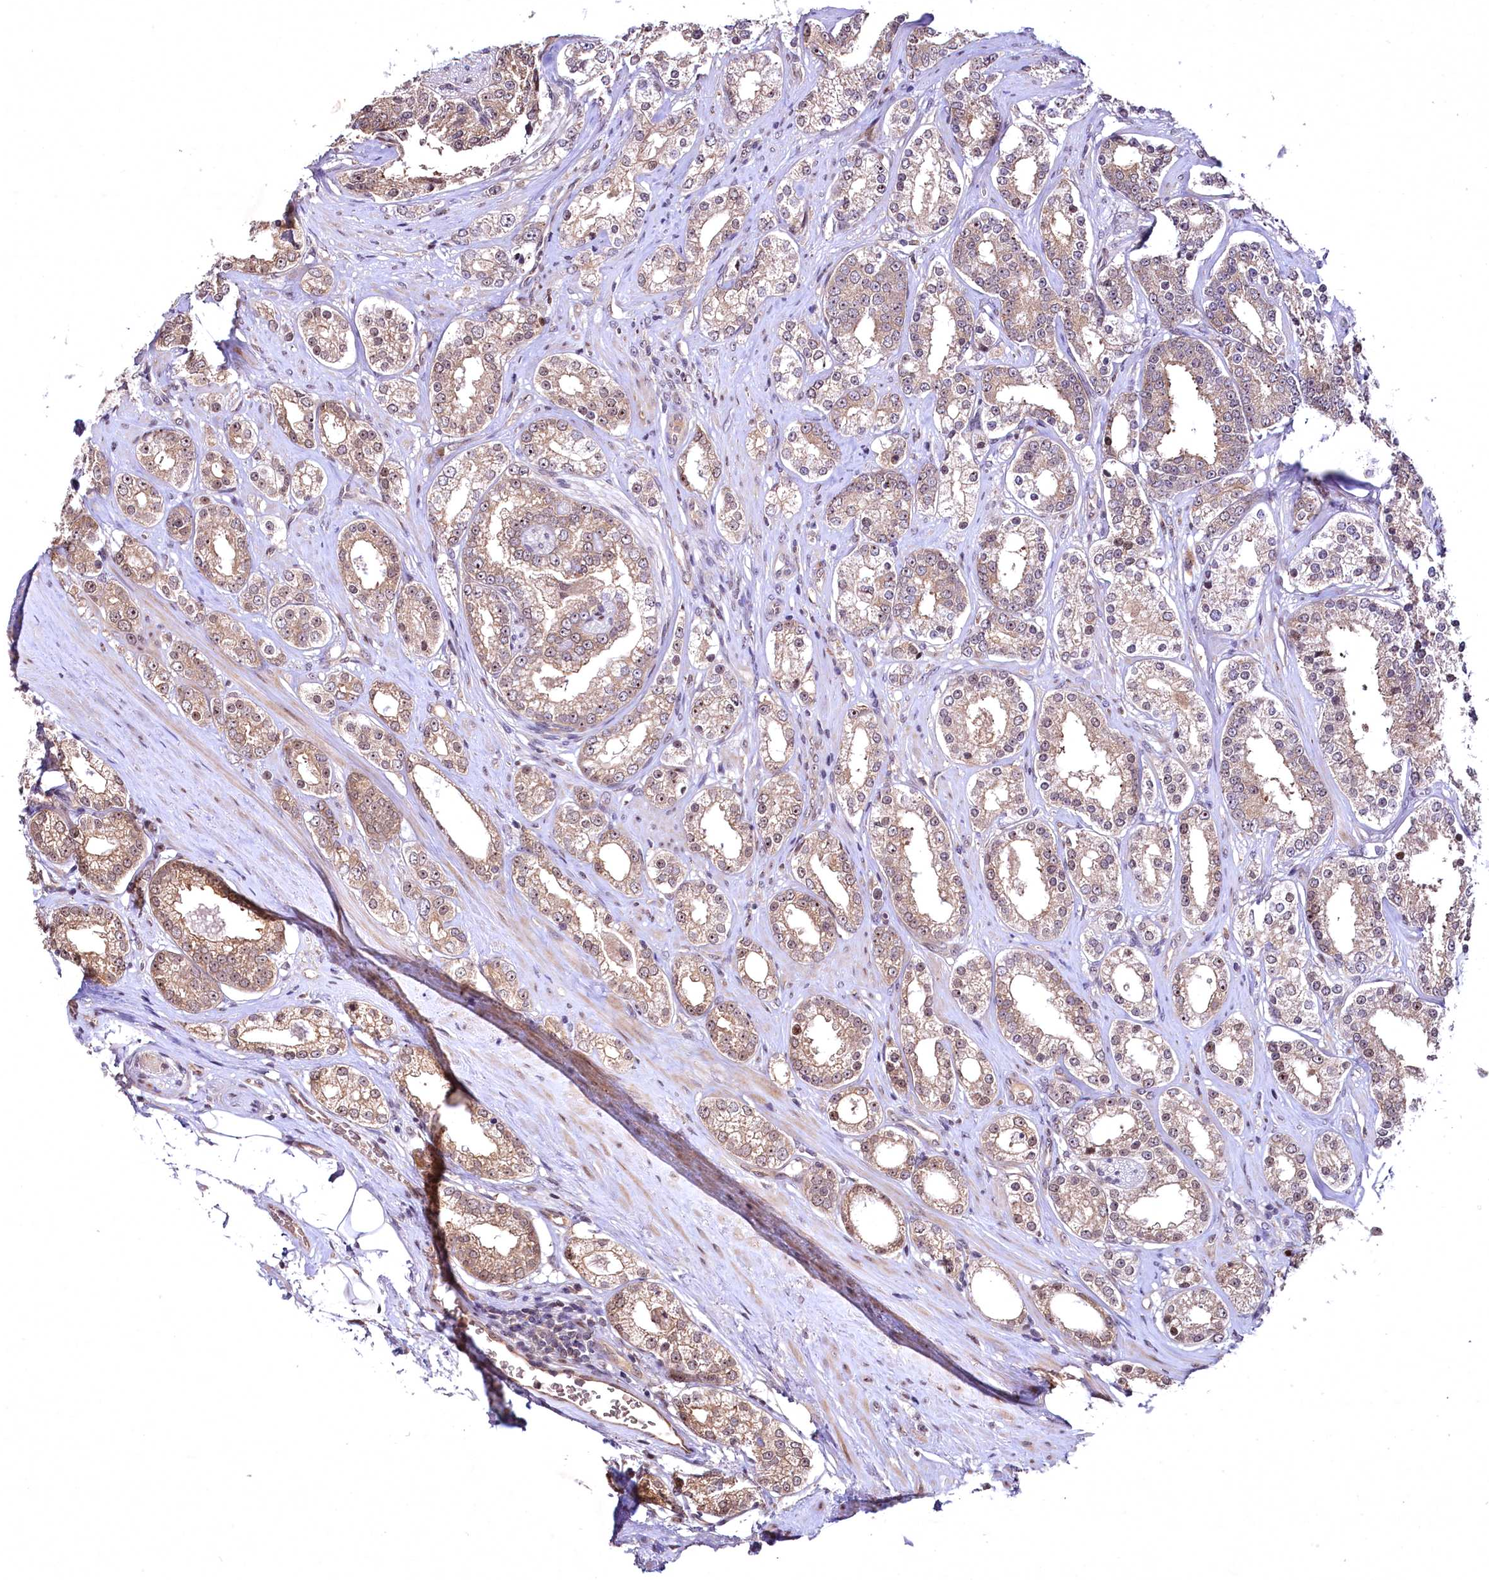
{"staining": {"intensity": "weak", "quantity": ">75%", "location": "cytoplasmic/membranous"}, "tissue": "prostate cancer", "cell_type": "Tumor cells", "image_type": "cancer", "snomed": [{"axis": "morphology", "description": "Normal tissue, NOS"}, {"axis": "morphology", "description": "Adenocarcinoma, High grade"}, {"axis": "topography", "description": "Prostate"}], "caption": "IHC staining of prostate cancer, which exhibits low levels of weak cytoplasmic/membranous expression in about >75% of tumor cells indicating weak cytoplasmic/membranous protein expression. The staining was performed using DAB (3,3'-diaminobenzidine) (brown) for protein detection and nuclei were counterstained in hematoxylin (blue).", "gene": "N4BP2L1", "patient": {"sex": "male", "age": 83}}